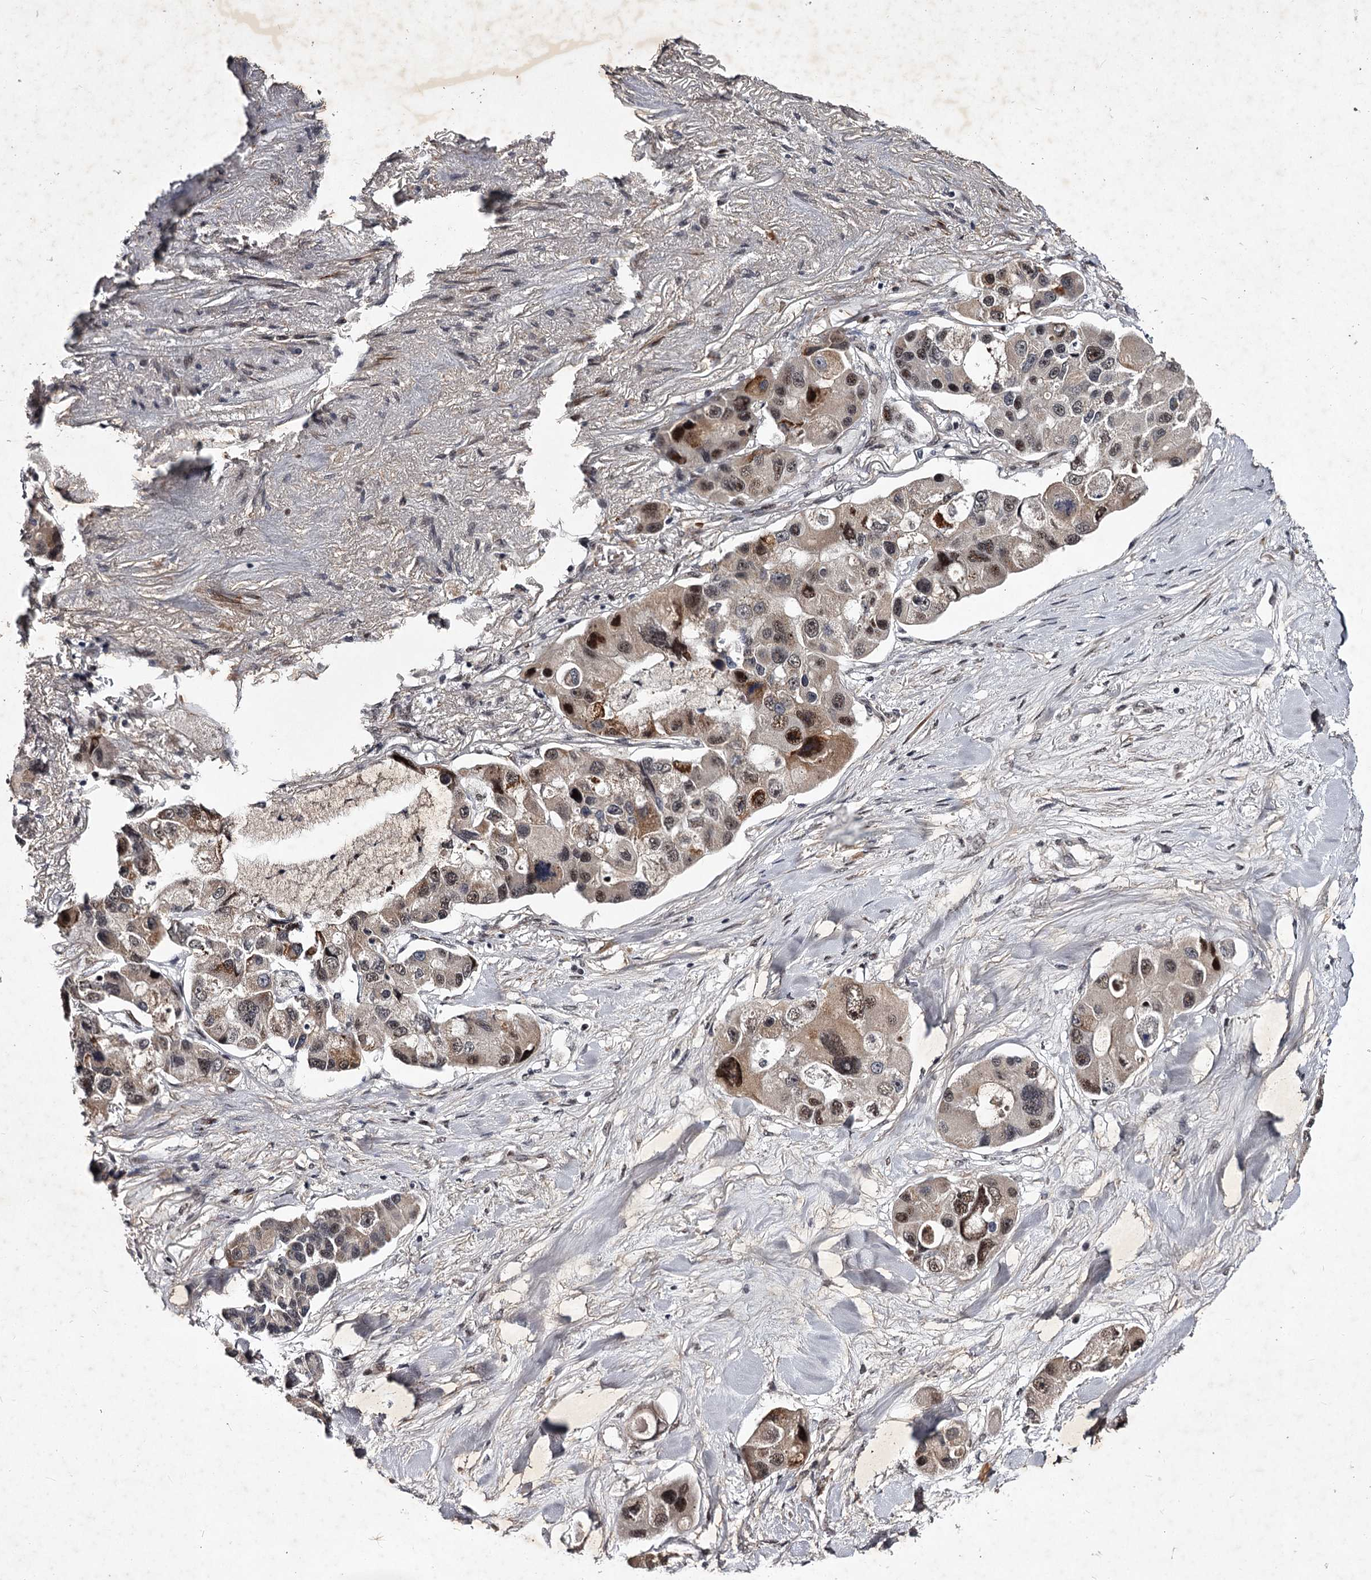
{"staining": {"intensity": "moderate", "quantity": "25%-75%", "location": "cytoplasmic/membranous,nuclear"}, "tissue": "lung cancer", "cell_type": "Tumor cells", "image_type": "cancer", "snomed": [{"axis": "morphology", "description": "Adenocarcinoma, NOS"}, {"axis": "topography", "description": "Lung"}], "caption": "A brown stain labels moderate cytoplasmic/membranous and nuclear expression of a protein in human lung cancer (adenocarcinoma) tumor cells.", "gene": "RNF44", "patient": {"sex": "female", "age": 54}}